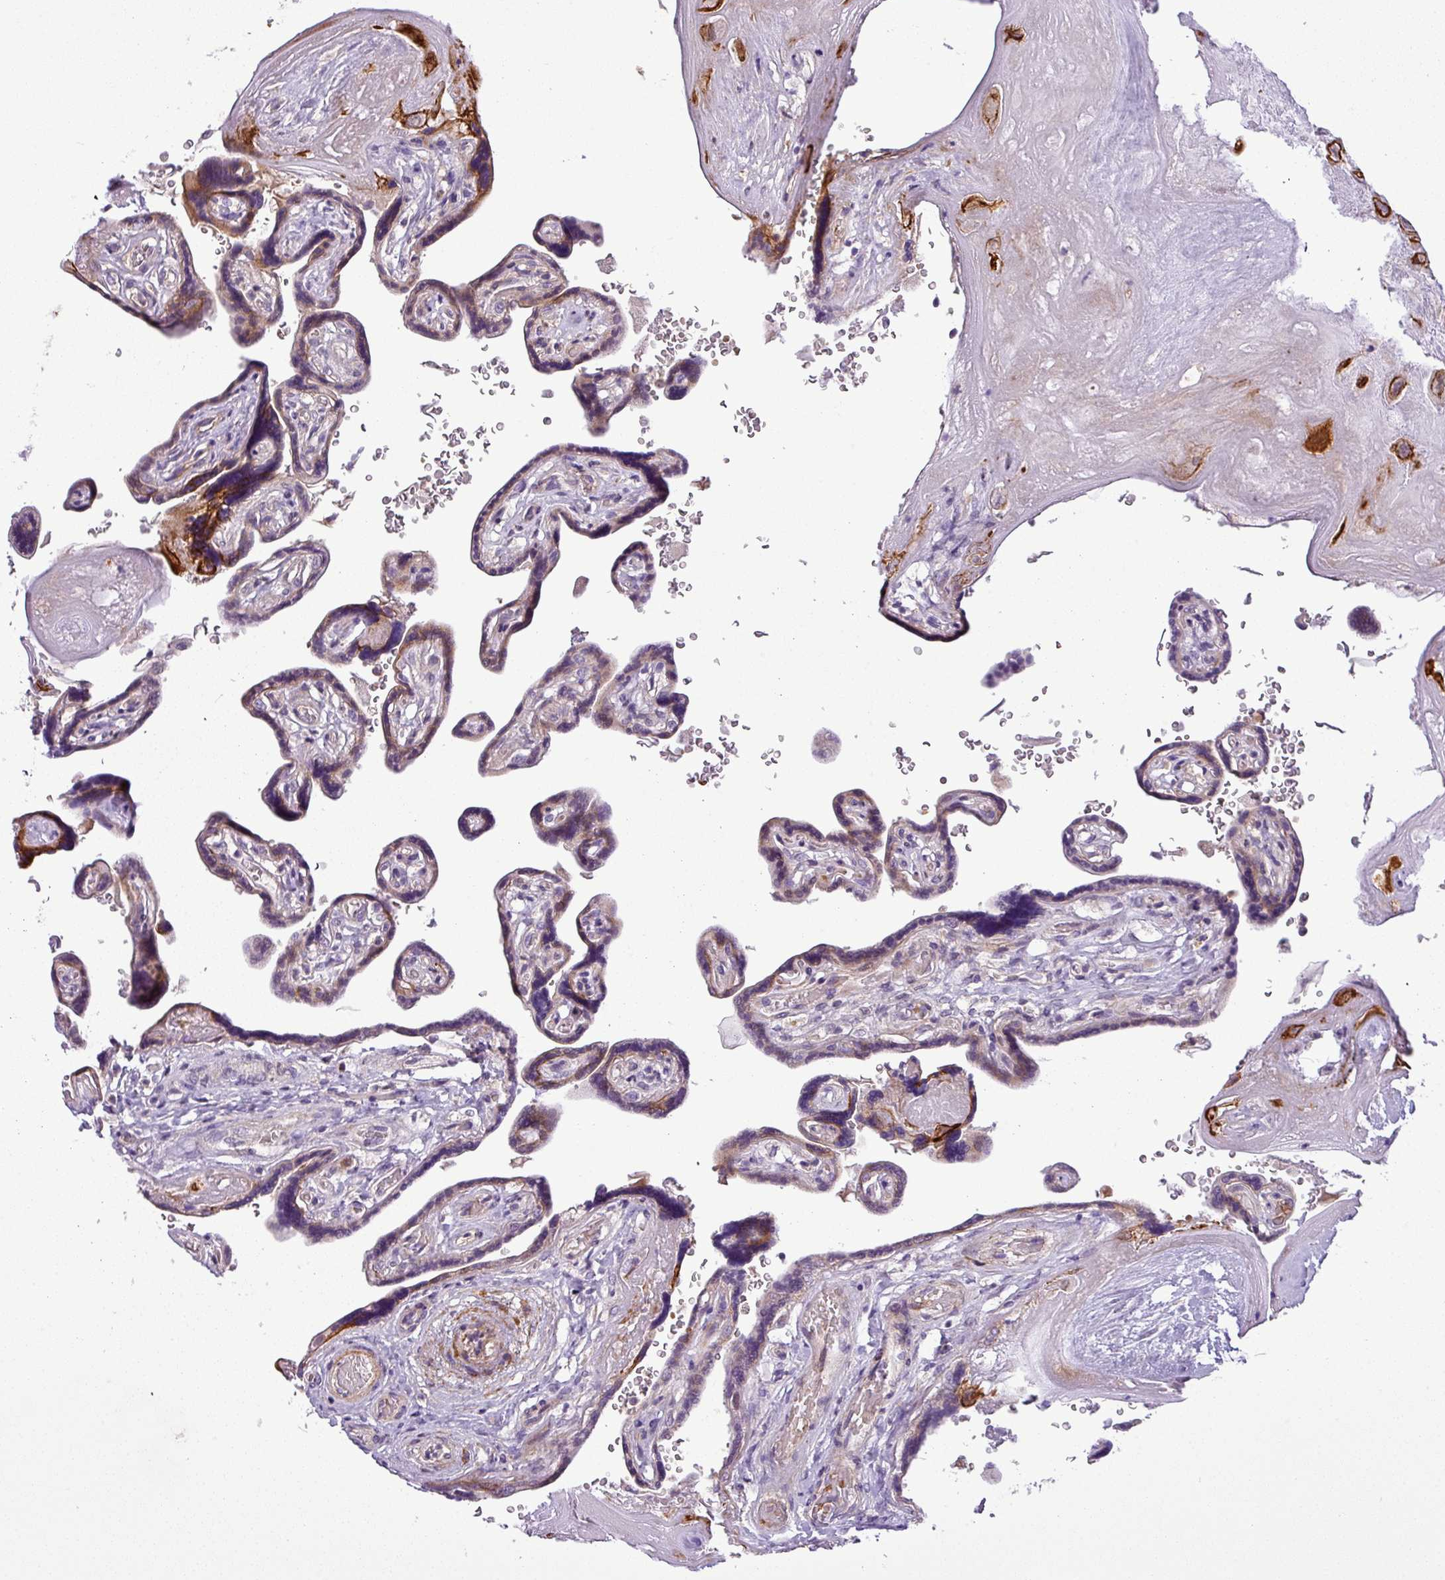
{"staining": {"intensity": "strong", "quantity": "25%-75%", "location": "cytoplasmic/membranous"}, "tissue": "placenta", "cell_type": "Decidual cells", "image_type": "normal", "snomed": [{"axis": "morphology", "description": "Normal tissue, NOS"}, {"axis": "topography", "description": "Placenta"}], "caption": "Immunohistochemistry (IHC) image of normal placenta: human placenta stained using IHC shows high levels of strong protein expression localized specifically in the cytoplasmic/membranous of decidual cells, appearing as a cytoplasmic/membranous brown color.", "gene": "NBEAL2", "patient": {"sex": "female", "age": 32}}